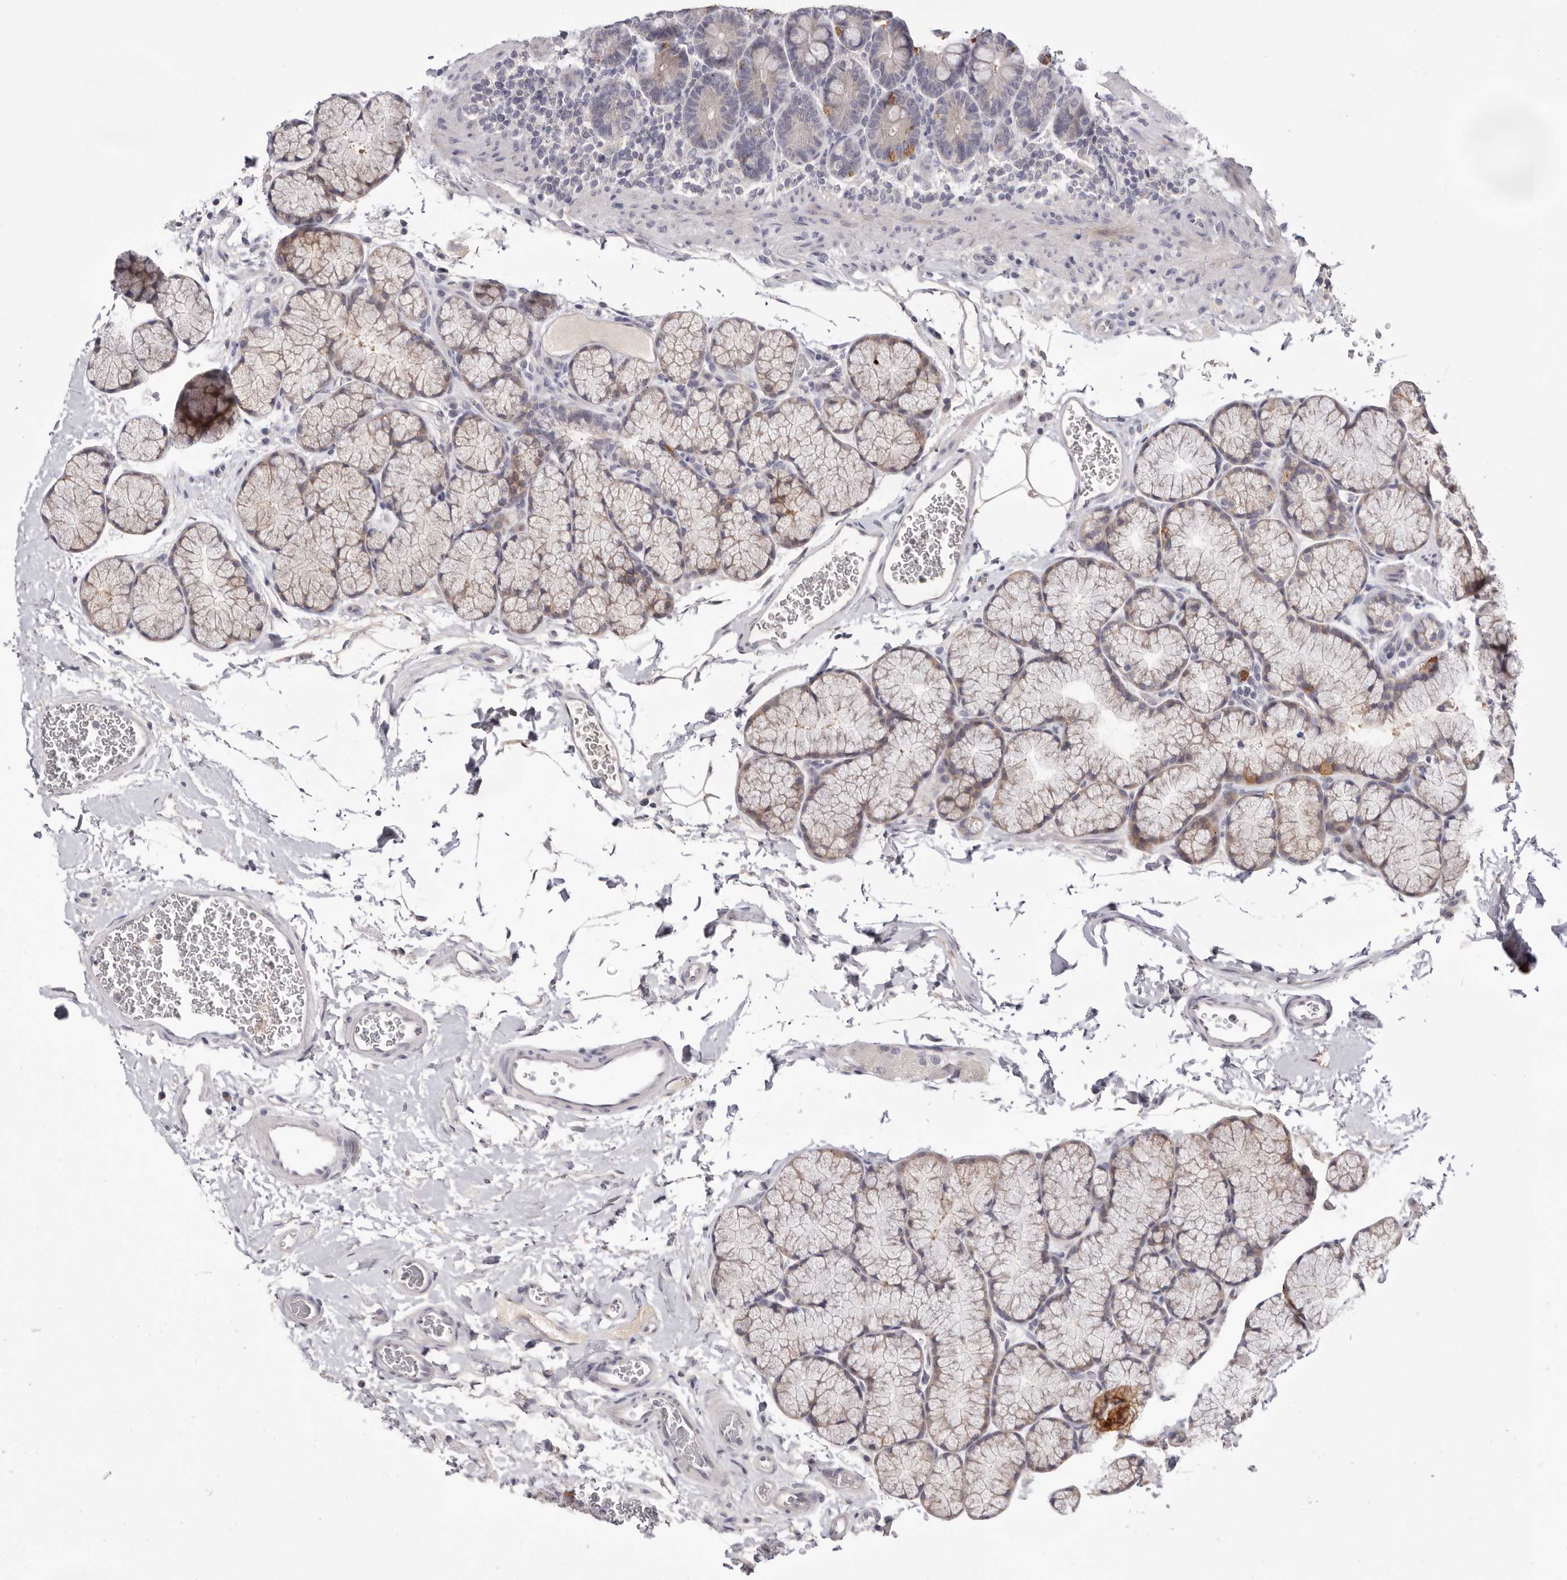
{"staining": {"intensity": "weak", "quantity": "<25%", "location": "cytoplasmic/membranous"}, "tissue": "duodenum", "cell_type": "Glandular cells", "image_type": "normal", "snomed": [{"axis": "morphology", "description": "Normal tissue, NOS"}, {"axis": "topography", "description": "Duodenum"}], "caption": "Glandular cells are negative for protein expression in normal human duodenum. The staining is performed using DAB (3,3'-diaminobenzidine) brown chromogen with nuclei counter-stained in using hematoxylin.", "gene": "DOP1A", "patient": {"sex": "male", "age": 35}}